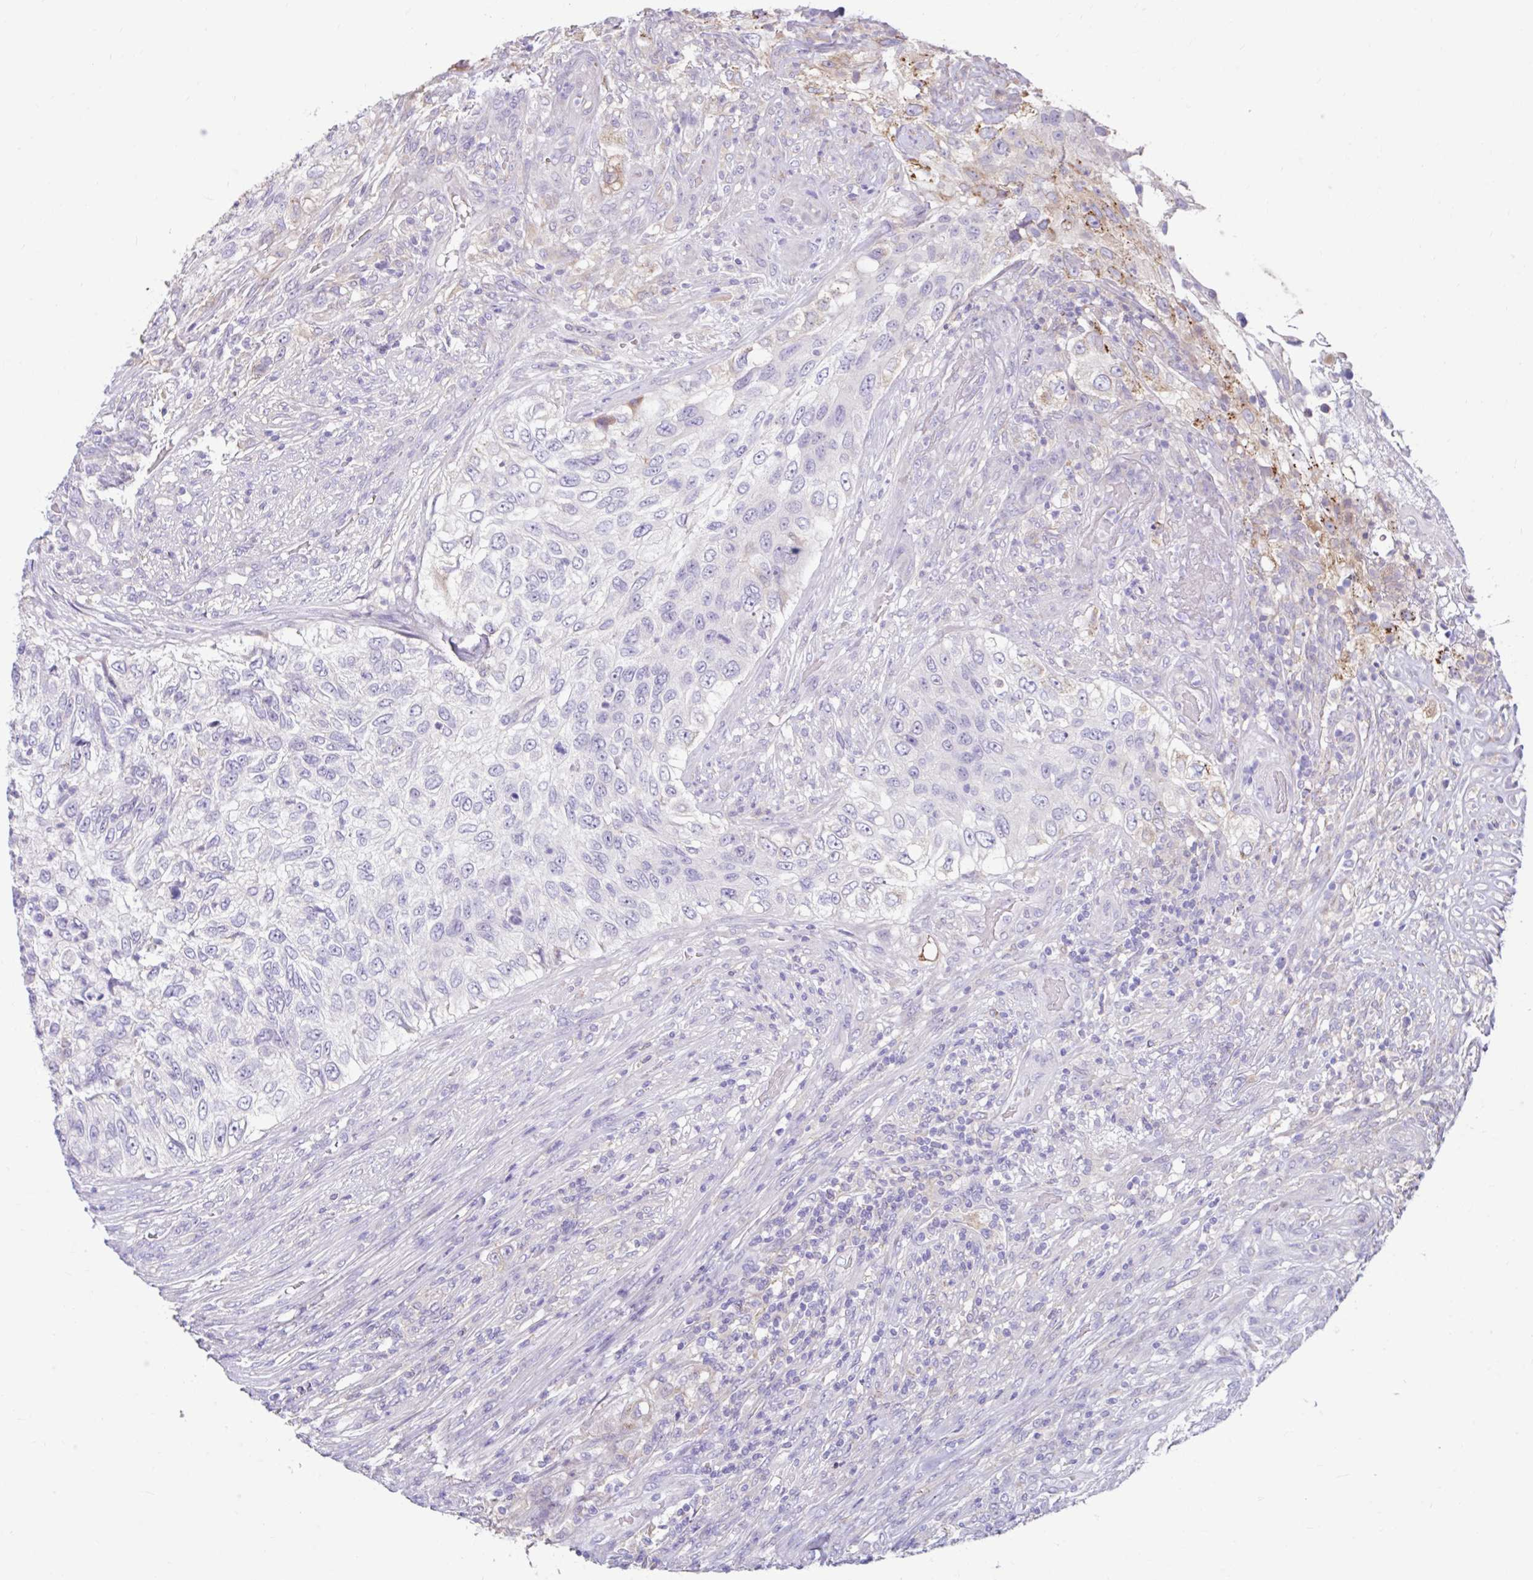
{"staining": {"intensity": "negative", "quantity": "none", "location": "none"}, "tissue": "urothelial cancer", "cell_type": "Tumor cells", "image_type": "cancer", "snomed": [{"axis": "morphology", "description": "Urothelial carcinoma, High grade"}, {"axis": "topography", "description": "Urinary bladder"}], "caption": "Human urothelial carcinoma (high-grade) stained for a protein using immunohistochemistry exhibits no staining in tumor cells.", "gene": "ZNF33A", "patient": {"sex": "female", "age": 60}}